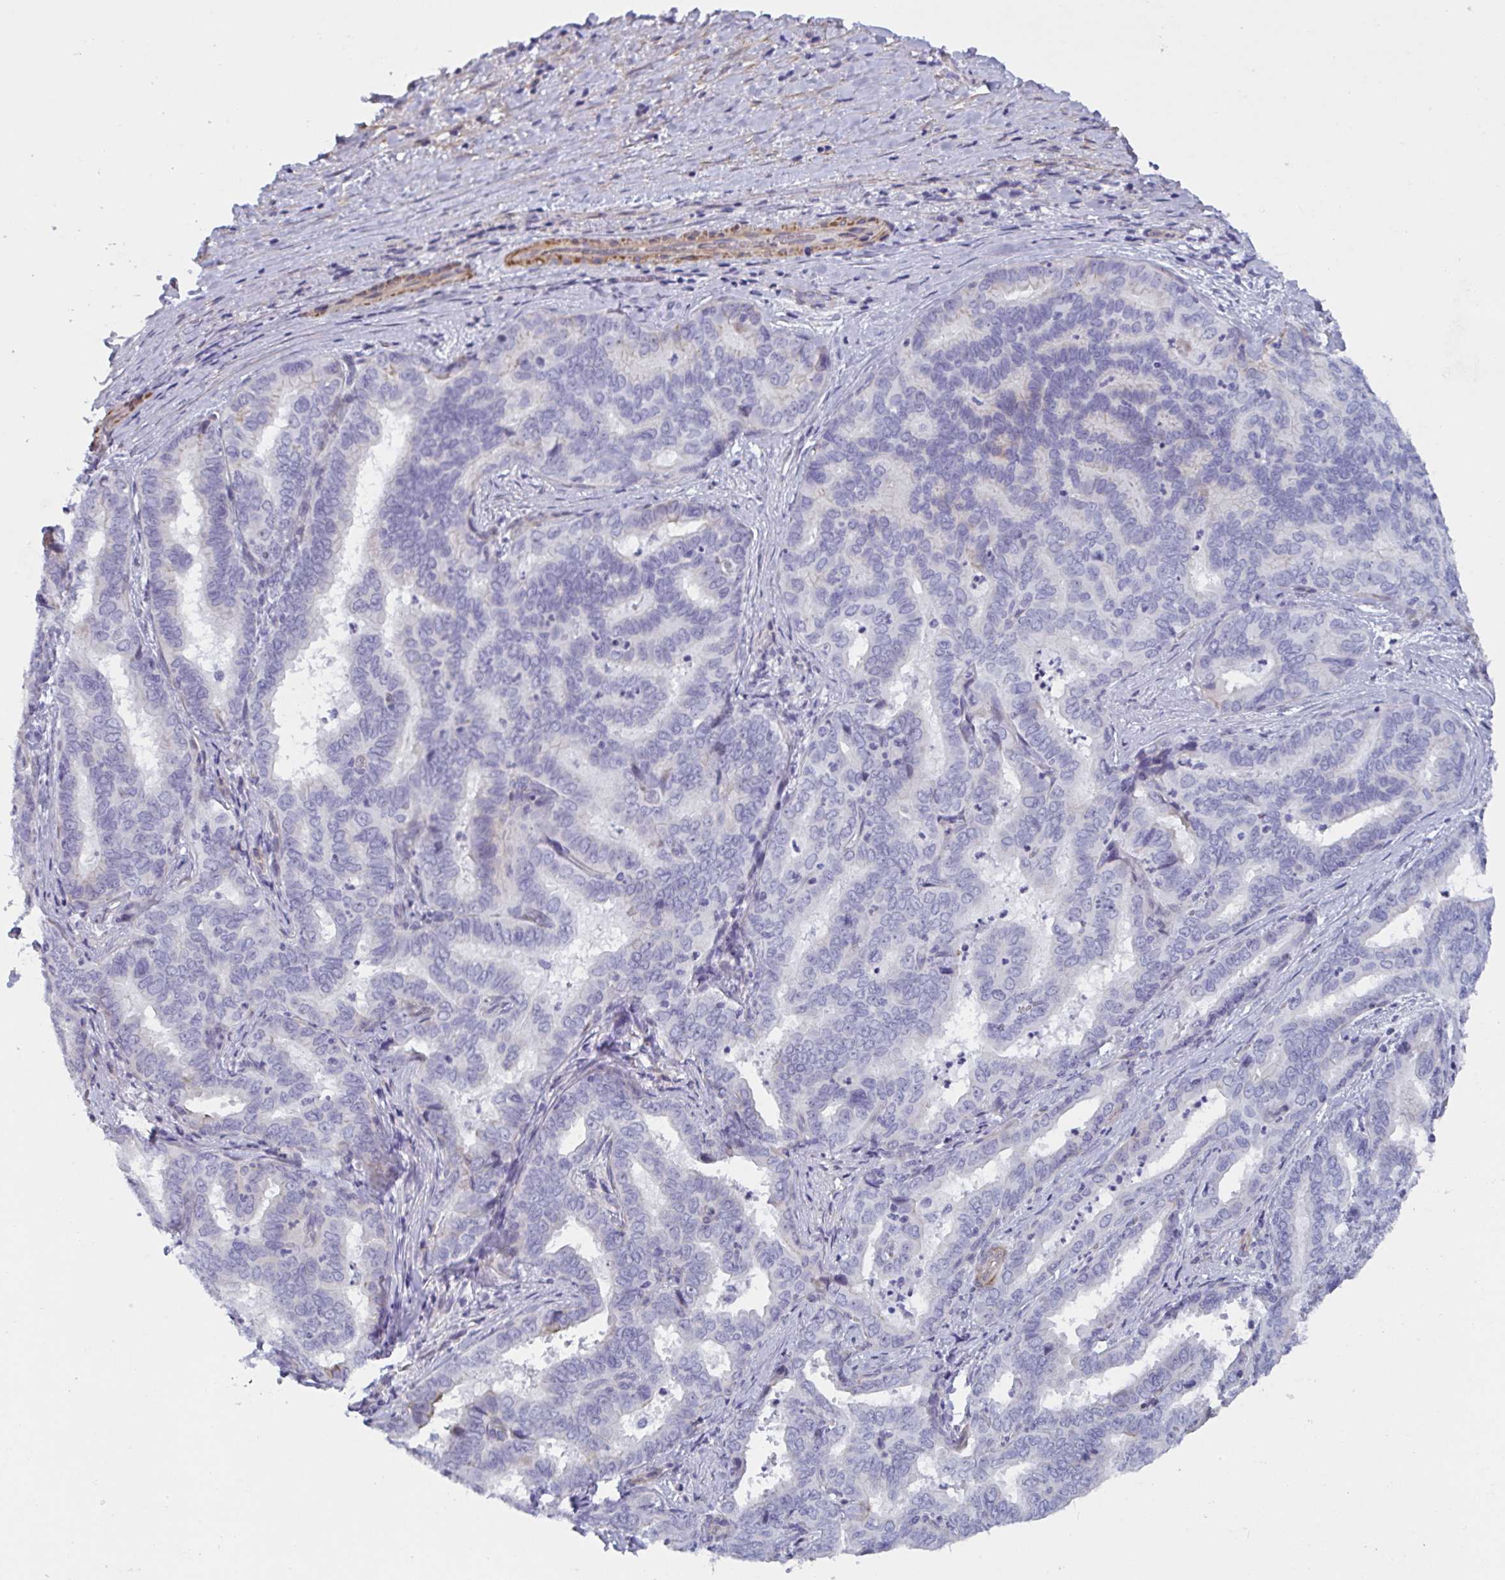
{"staining": {"intensity": "negative", "quantity": "none", "location": "none"}, "tissue": "liver cancer", "cell_type": "Tumor cells", "image_type": "cancer", "snomed": [{"axis": "morphology", "description": "Cholangiocarcinoma"}, {"axis": "topography", "description": "Liver"}], "caption": "Human liver cholangiocarcinoma stained for a protein using immunohistochemistry (IHC) exhibits no staining in tumor cells.", "gene": "OR5P3", "patient": {"sex": "female", "age": 64}}